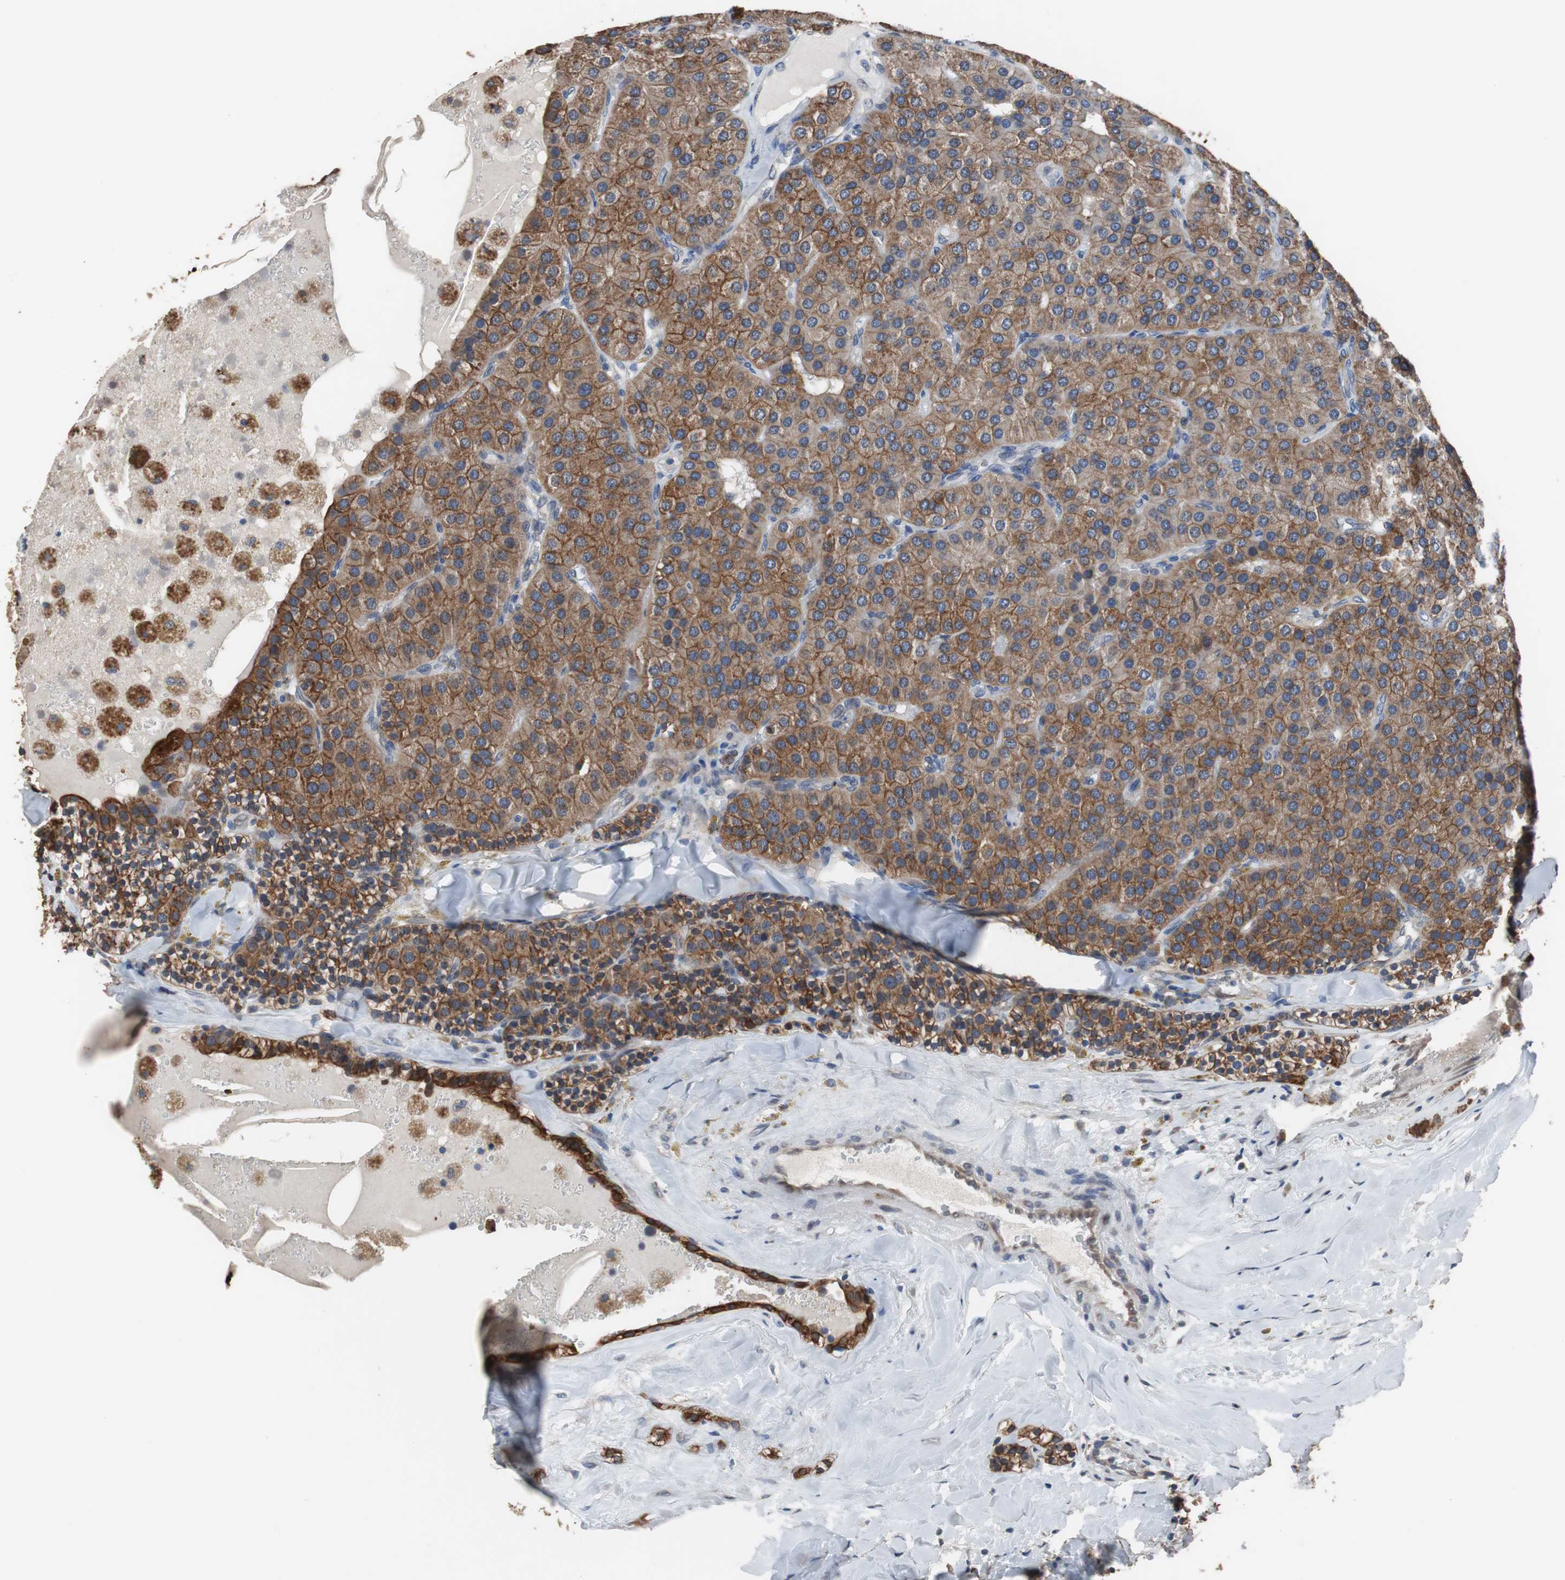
{"staining": {"intensity": "strong", "quantity": ">75%", "location": "cytoplasmic/membranous"}, "tissue": "parathyroid gland", "cell_type": "Glandular cells", "image_type": "normal", "snomed": [{"axis": "morphology", "description": "Normal tissue, NOS"}, {"axis": "morphology", "description": "Adenoma, NOS"}, {"axis": "topography", "description": "Parathyroid gland"}], "caption": "A photomicrograph showing strong cytoplasmic/membranous expression in approximately >75% of glandular cells in unremarkable parathyroid gland, as visualized by brown immunohistochemical staining.", "gene": "USP10", "patient": {"sex": "female", "age": 86}}